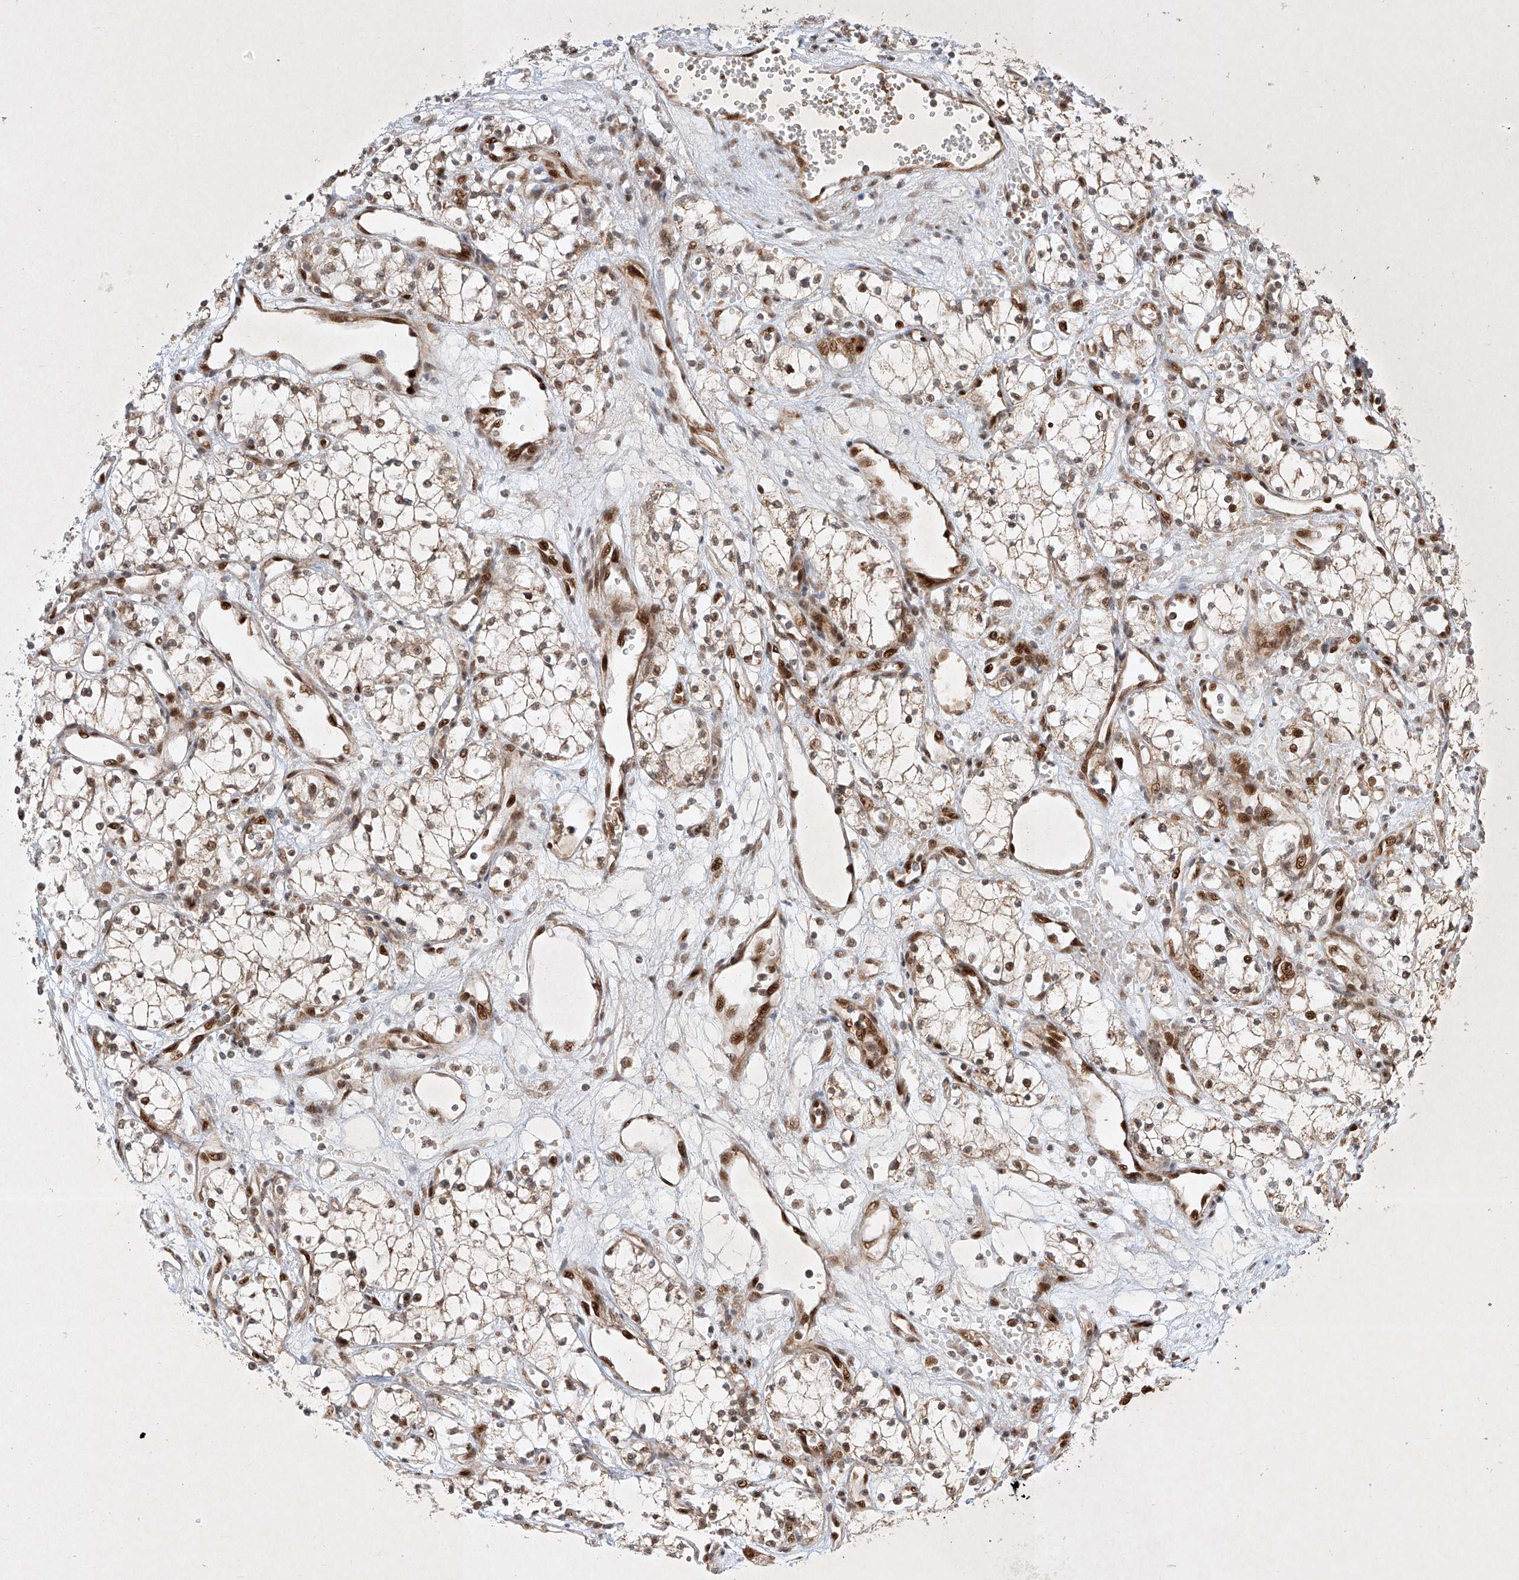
{"staining": {"intensity": "moderate", "quantity": ">75%", "location": "nuclear"}, "tissue": "renal cancer", "cell_type": "Tumor cells", "image_type": "cancer", "snomed": [{"axis": "morphology", "description": "Adenocarcinoma, NOS"}, {"axis": "topography", "description": "Kidney"}], "caption": "Protein staining of renal cancer (adenocarcinoma) tissue displays moderate nuclear positivity in approximately >75% of tumor cells.", "gene": "EPG5", "patient": {"sex": "male", "age": 59}}